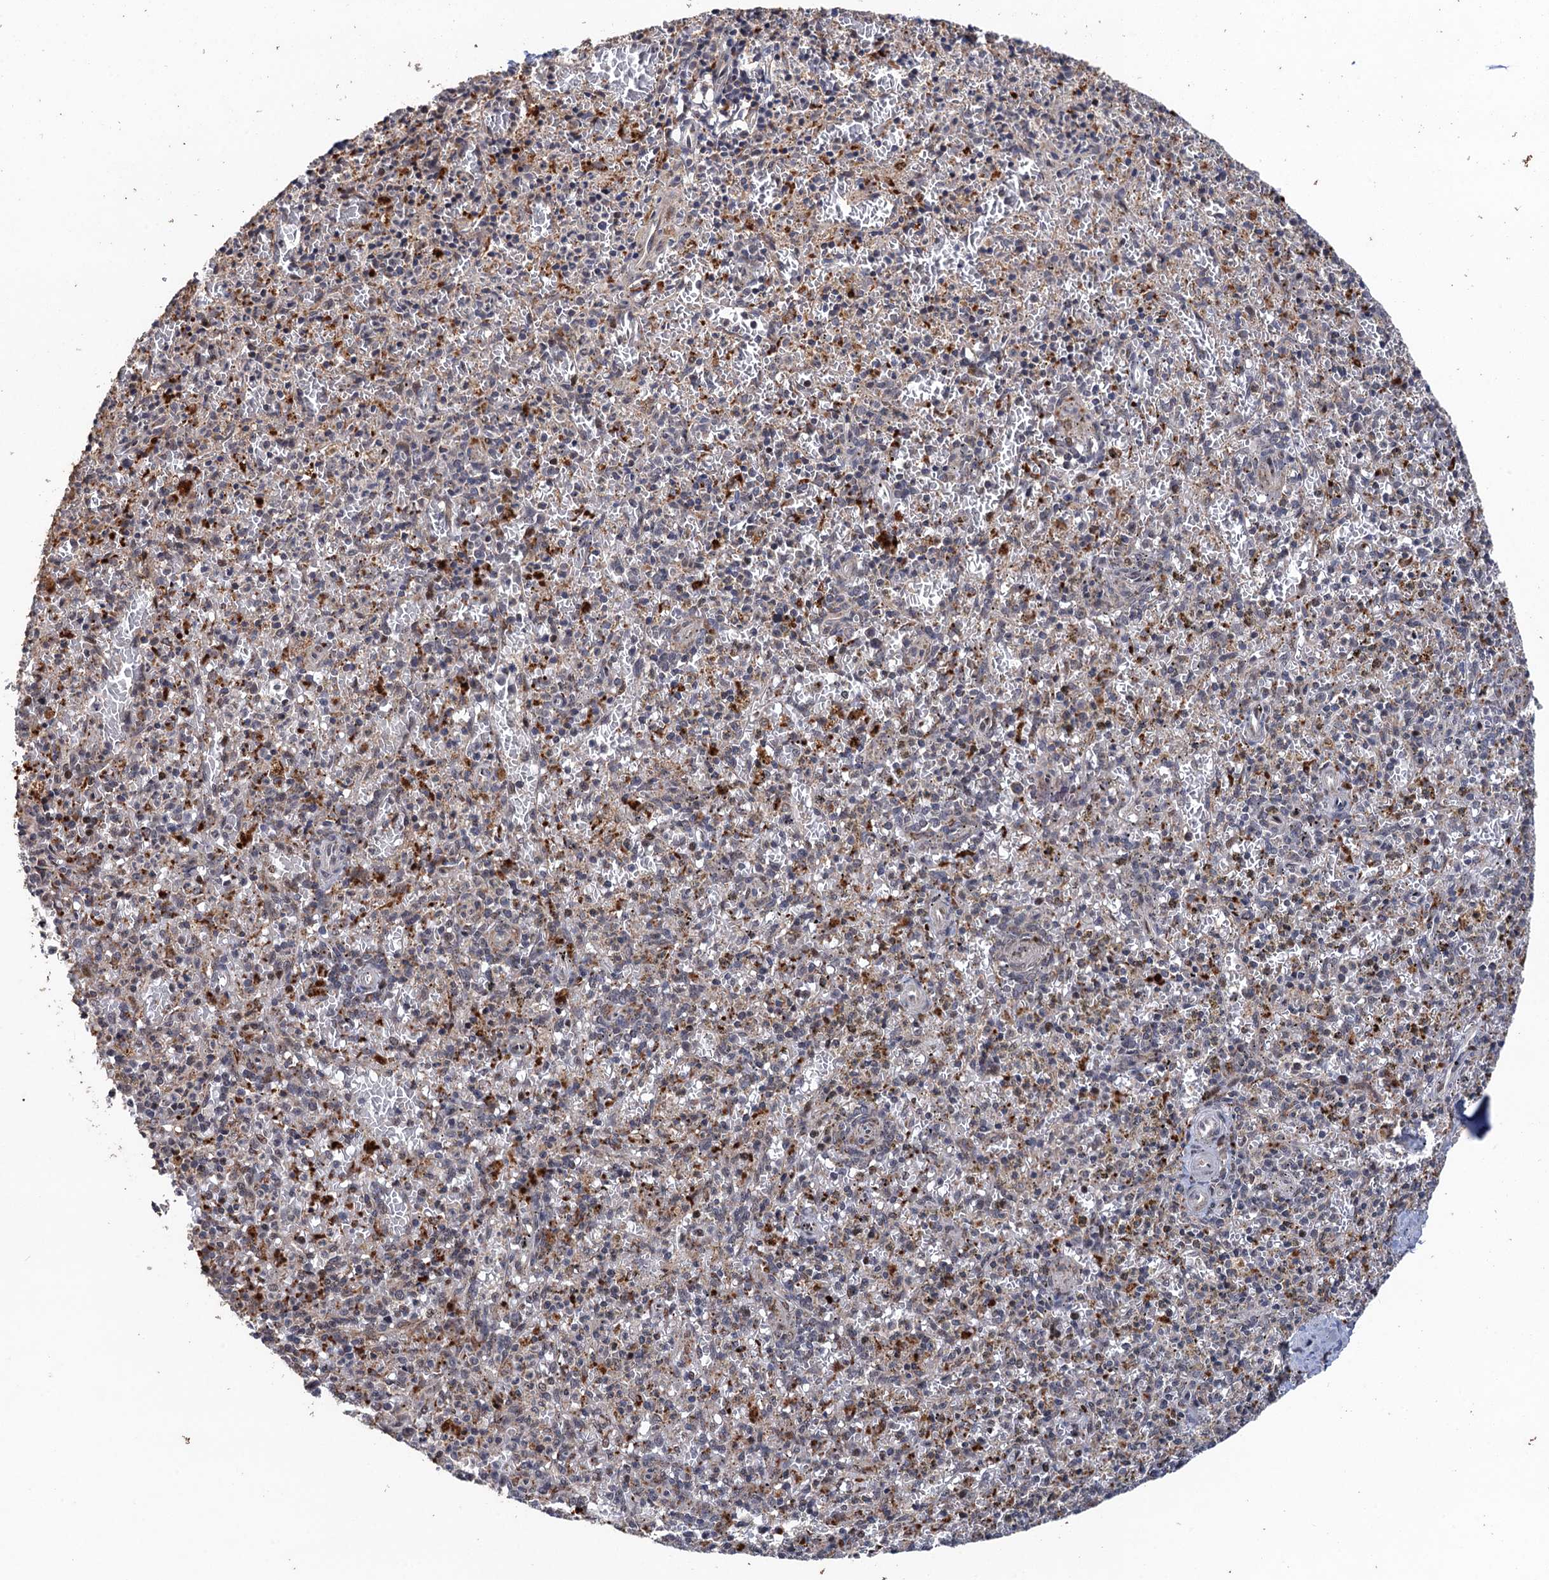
{"staining": {"intensity": "negative", "quantity": "none", "location": "none"}, "tissue": "spleen", "cell_type": "Cells in red pulp", "image_type": "normal", "snomed": [{"axis": "morphology", "description": "Normal tissue, NOS"}, {"axis": "topography", "description": "Spleen"}], "caption": "Cells in red pulp show no significant protein positivity in benign spleen. (IHC, brightfield microscopy, high magnification).", "gene": "BMERB1", "patient": {"sex": "male", "age": 72}}